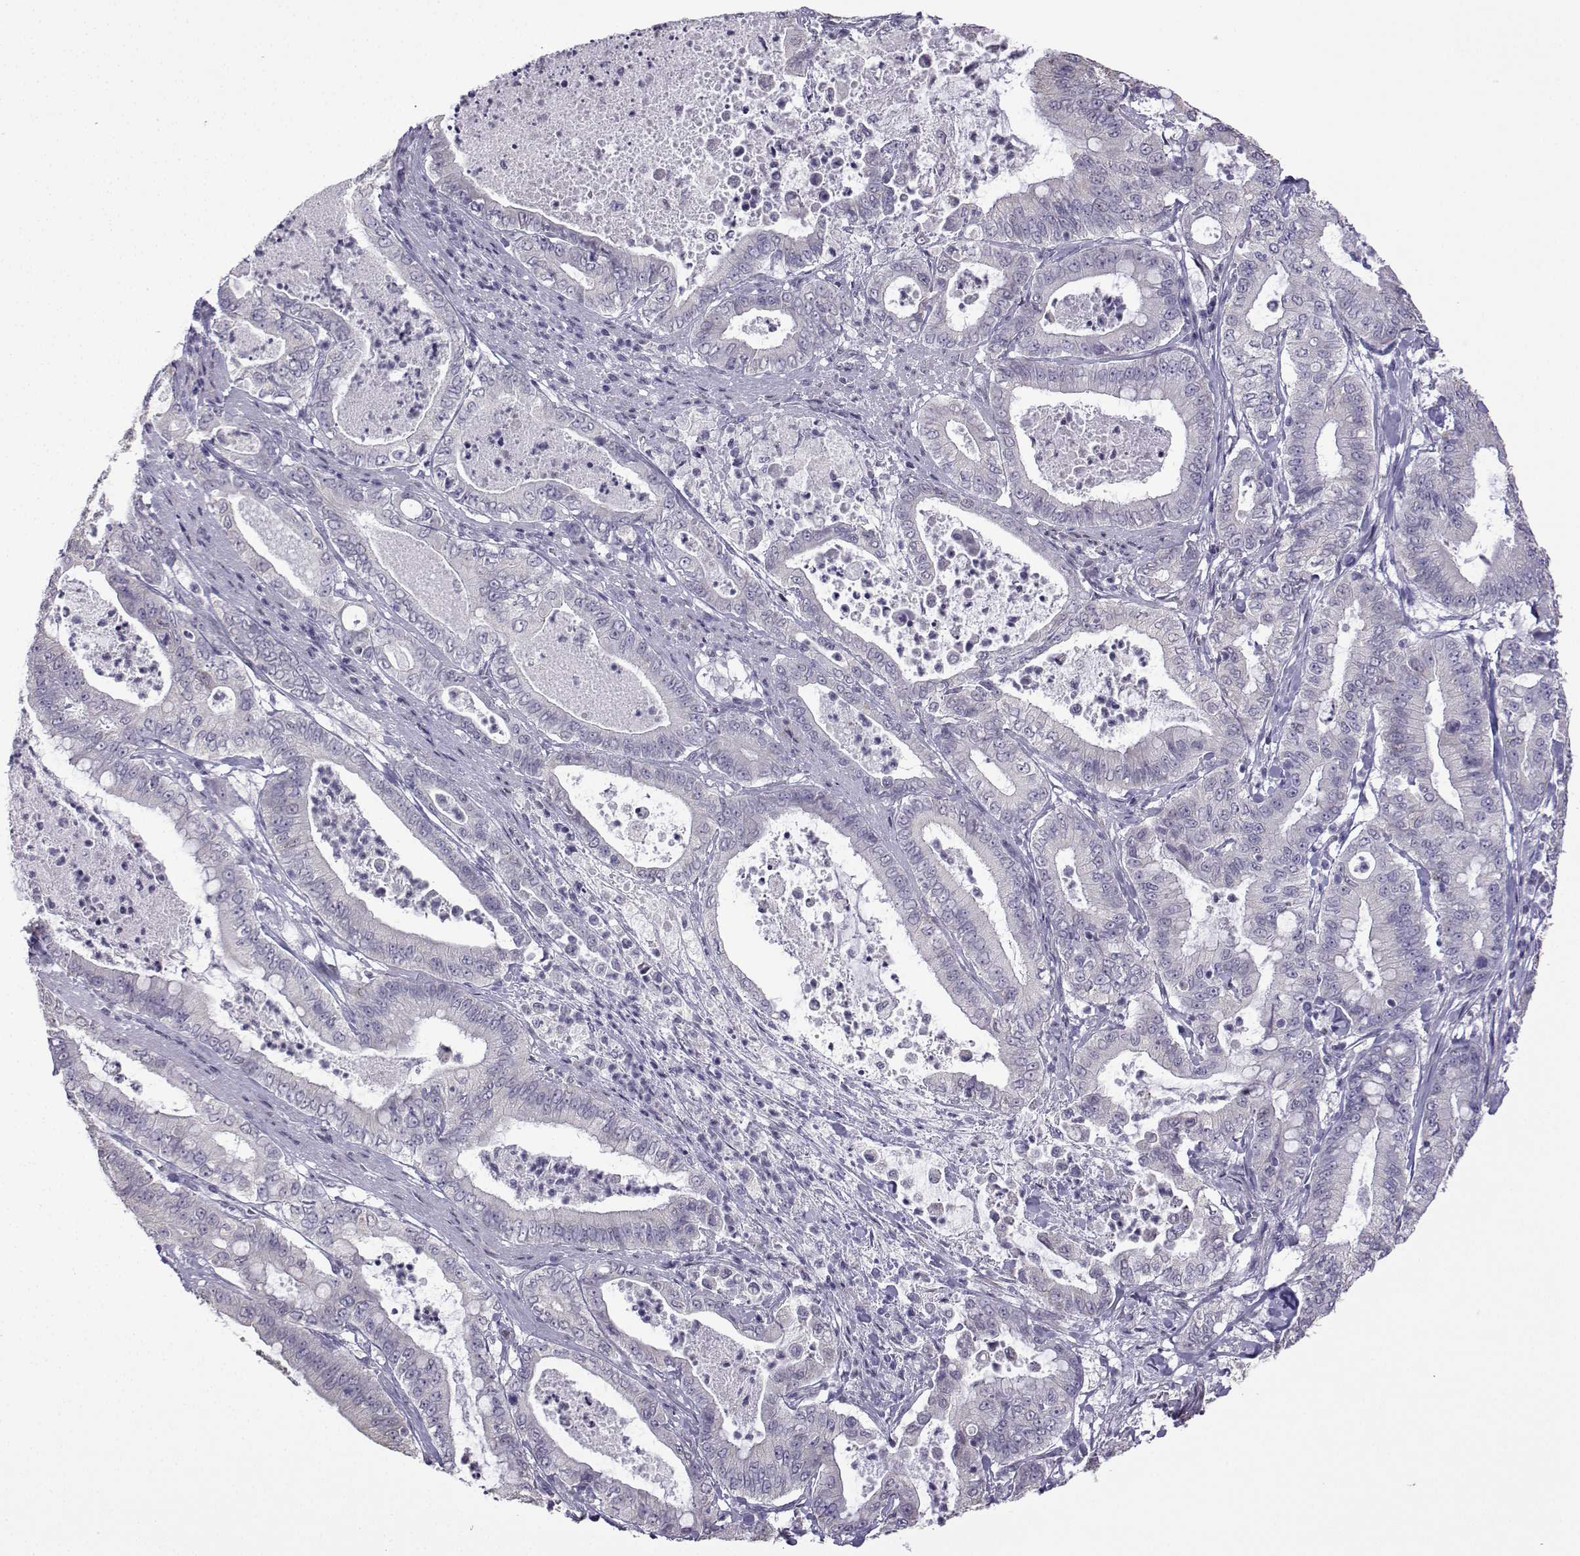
{"staining": {"intensity": "negative", "quantity": "none", "location": "none"}, "tissue": "pancreatic cancer", "cell_type": "Tumor cells", "image_type": "cancer", "snomed": [{"axis": "morphology", "description": "Adenocarcinoma, NOS"}, {"axis": "topography", "description": "Pancreas"}], "caption": "Tumor cells show no significant protein staining in pancreatic cancer (adenocarcinoma).", "gene": "CFAP70", "patient": {"sex": "male", "age": 71}}